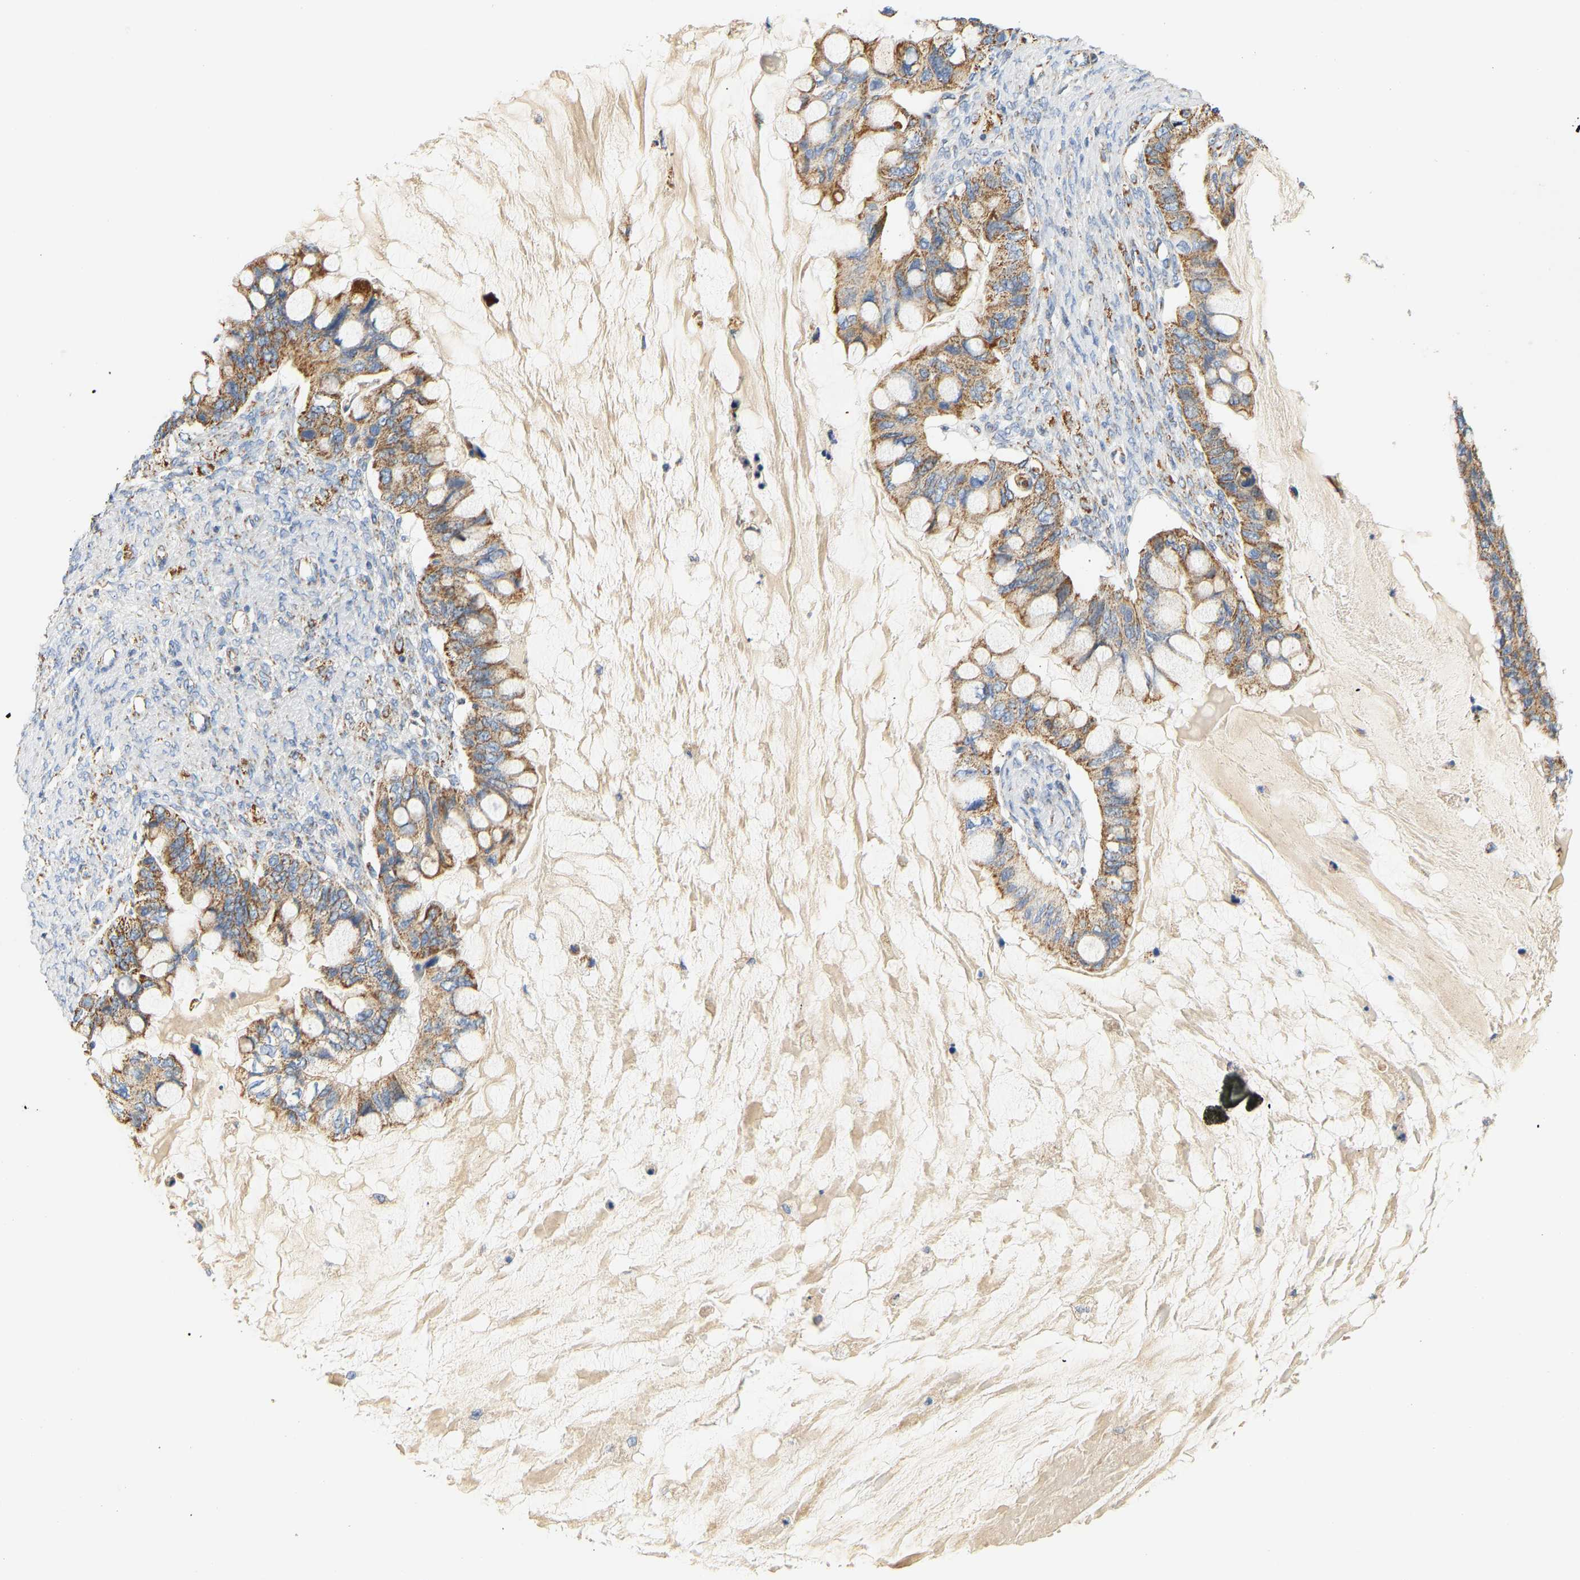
{"staining": {"intensity": "moderate", "quantity": ">75%", "location": "cytoplasmic/membranous"}, "tissue": "ovarian cancer", "cell_type": "Tumor cells", "image_type": "cancer", "snomed": [{"axis": "morphology", "description": "Cystadenocarcinoma, mucinous, NOS"}, {"axis": "topography", "description": "Ovary"}], "caption": "Protein staining of ovarian mucinous cystadenocarcinoma tissue displays moderate cytoplasmic/membranous expression in about >75% of tumor cells.", "gene": "GRPEL2", "patient": {"sex": "female", "age": 80}}